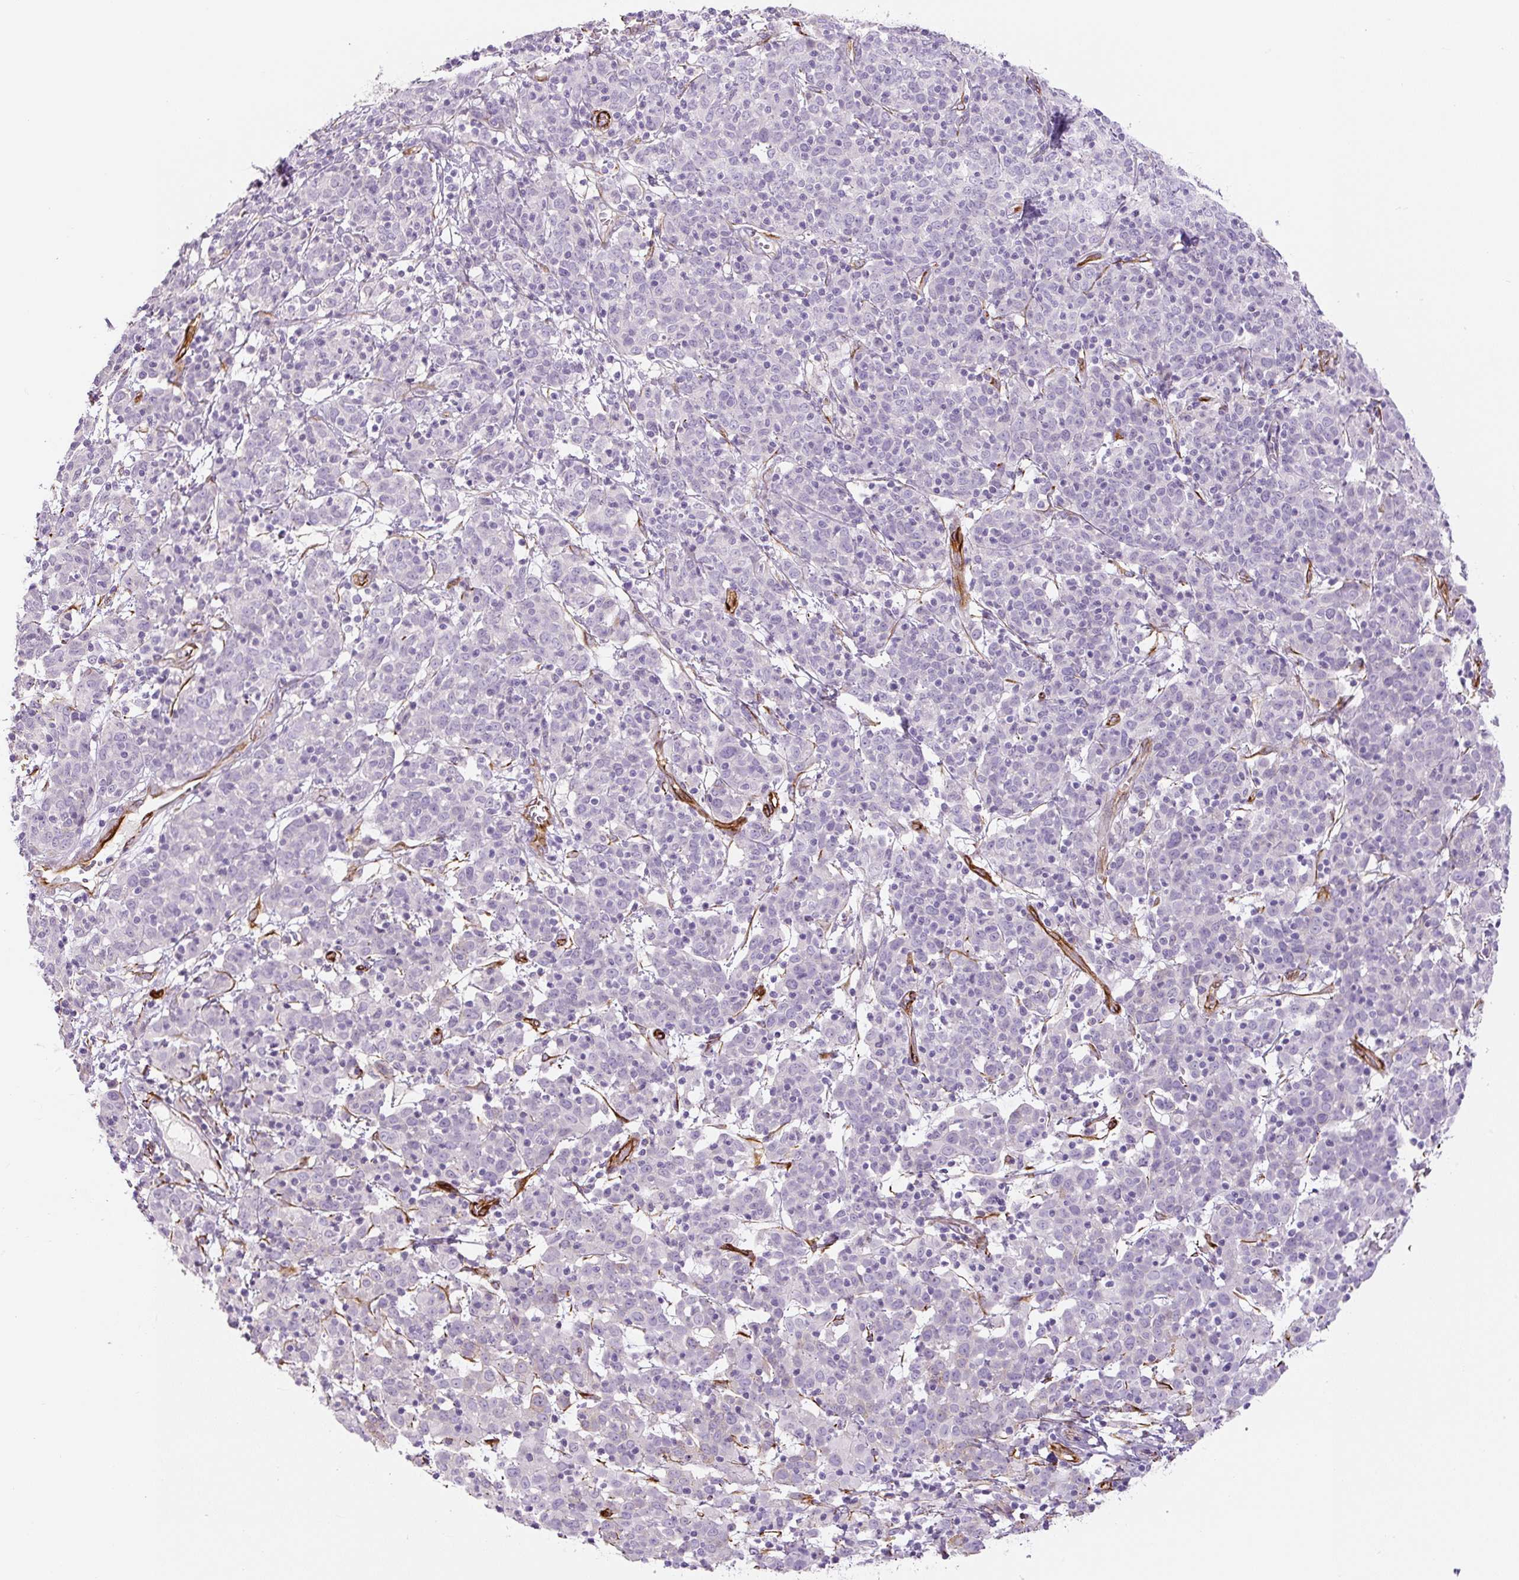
{"staining": {"intensity": "negative", "quantity": "none", "location": "none"}, "tissue": "cervical cancer", "cell_type": "Tumor cells", "image_type": "cancer", "snomed": [{"axis": "morphology", "description": "Squamous cell carcinoma, NOS"}, {"axis": "topography", "description": "Cervix"}], "caption": "Squamous cell carcinoma (cervical) was stained to show a protein in brown. There is no significant positivity in tumor cells.", "gene": "NES", "patient": {"sex": "female", "age": 67}}